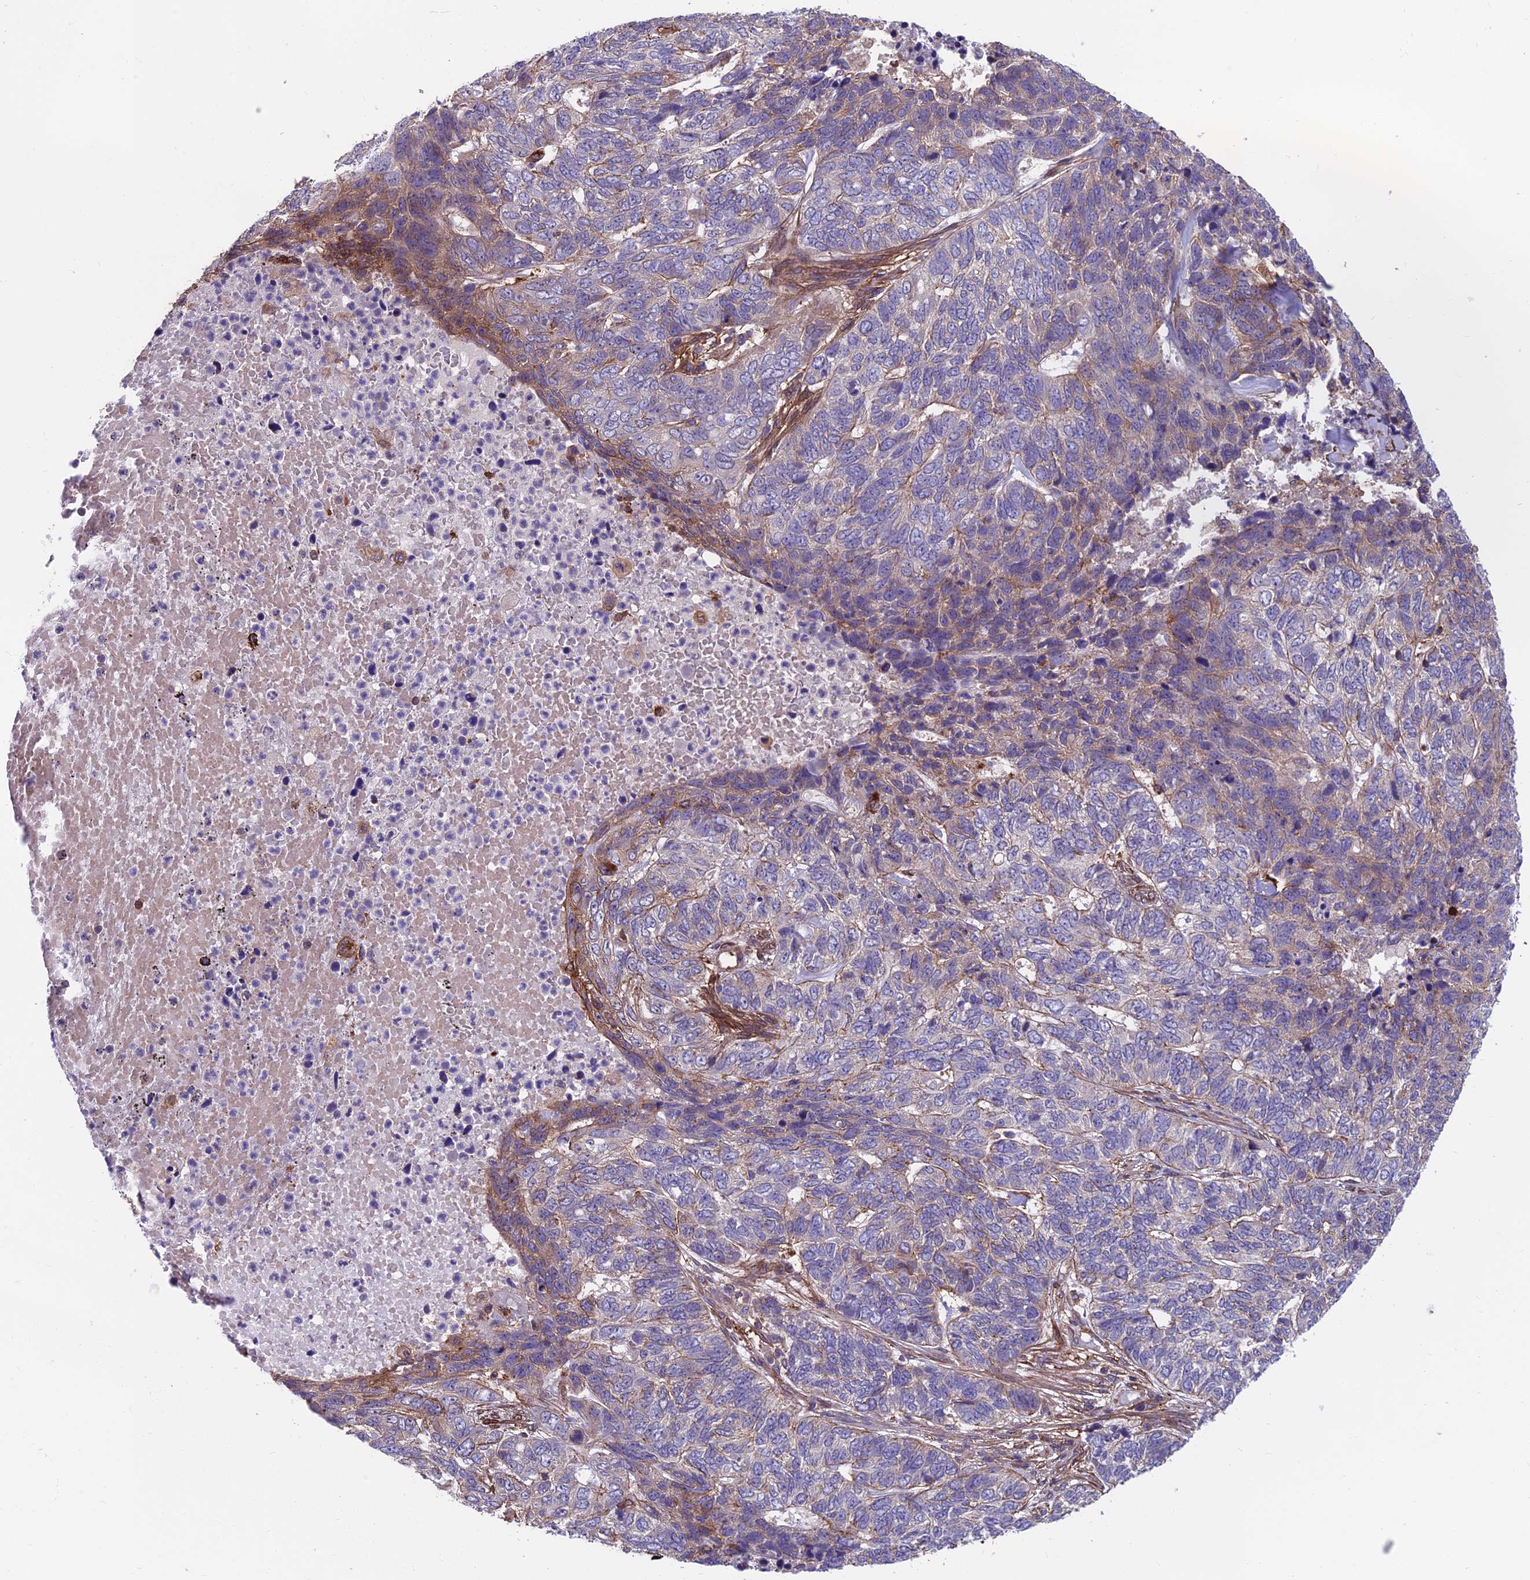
{"staining": {"intensity": "weak", "quantity": "<25%", "location": "cytoplasmic/membranous"}, "tissue": "skin cancer", "cell_type": "Tumor cells", "image_type": "cancer", "snomed": [{"axis": "morphology", "description": "Basal cell carcinoma"}, {"axis": "topography", "description": "Skin"}], "caption": "Protein analysis of skin basal cell carcinoma displays no significant positivity in tumor cells.", "gene": "RTN4RL1", "patient": {"sex": "female", "age": 65}}